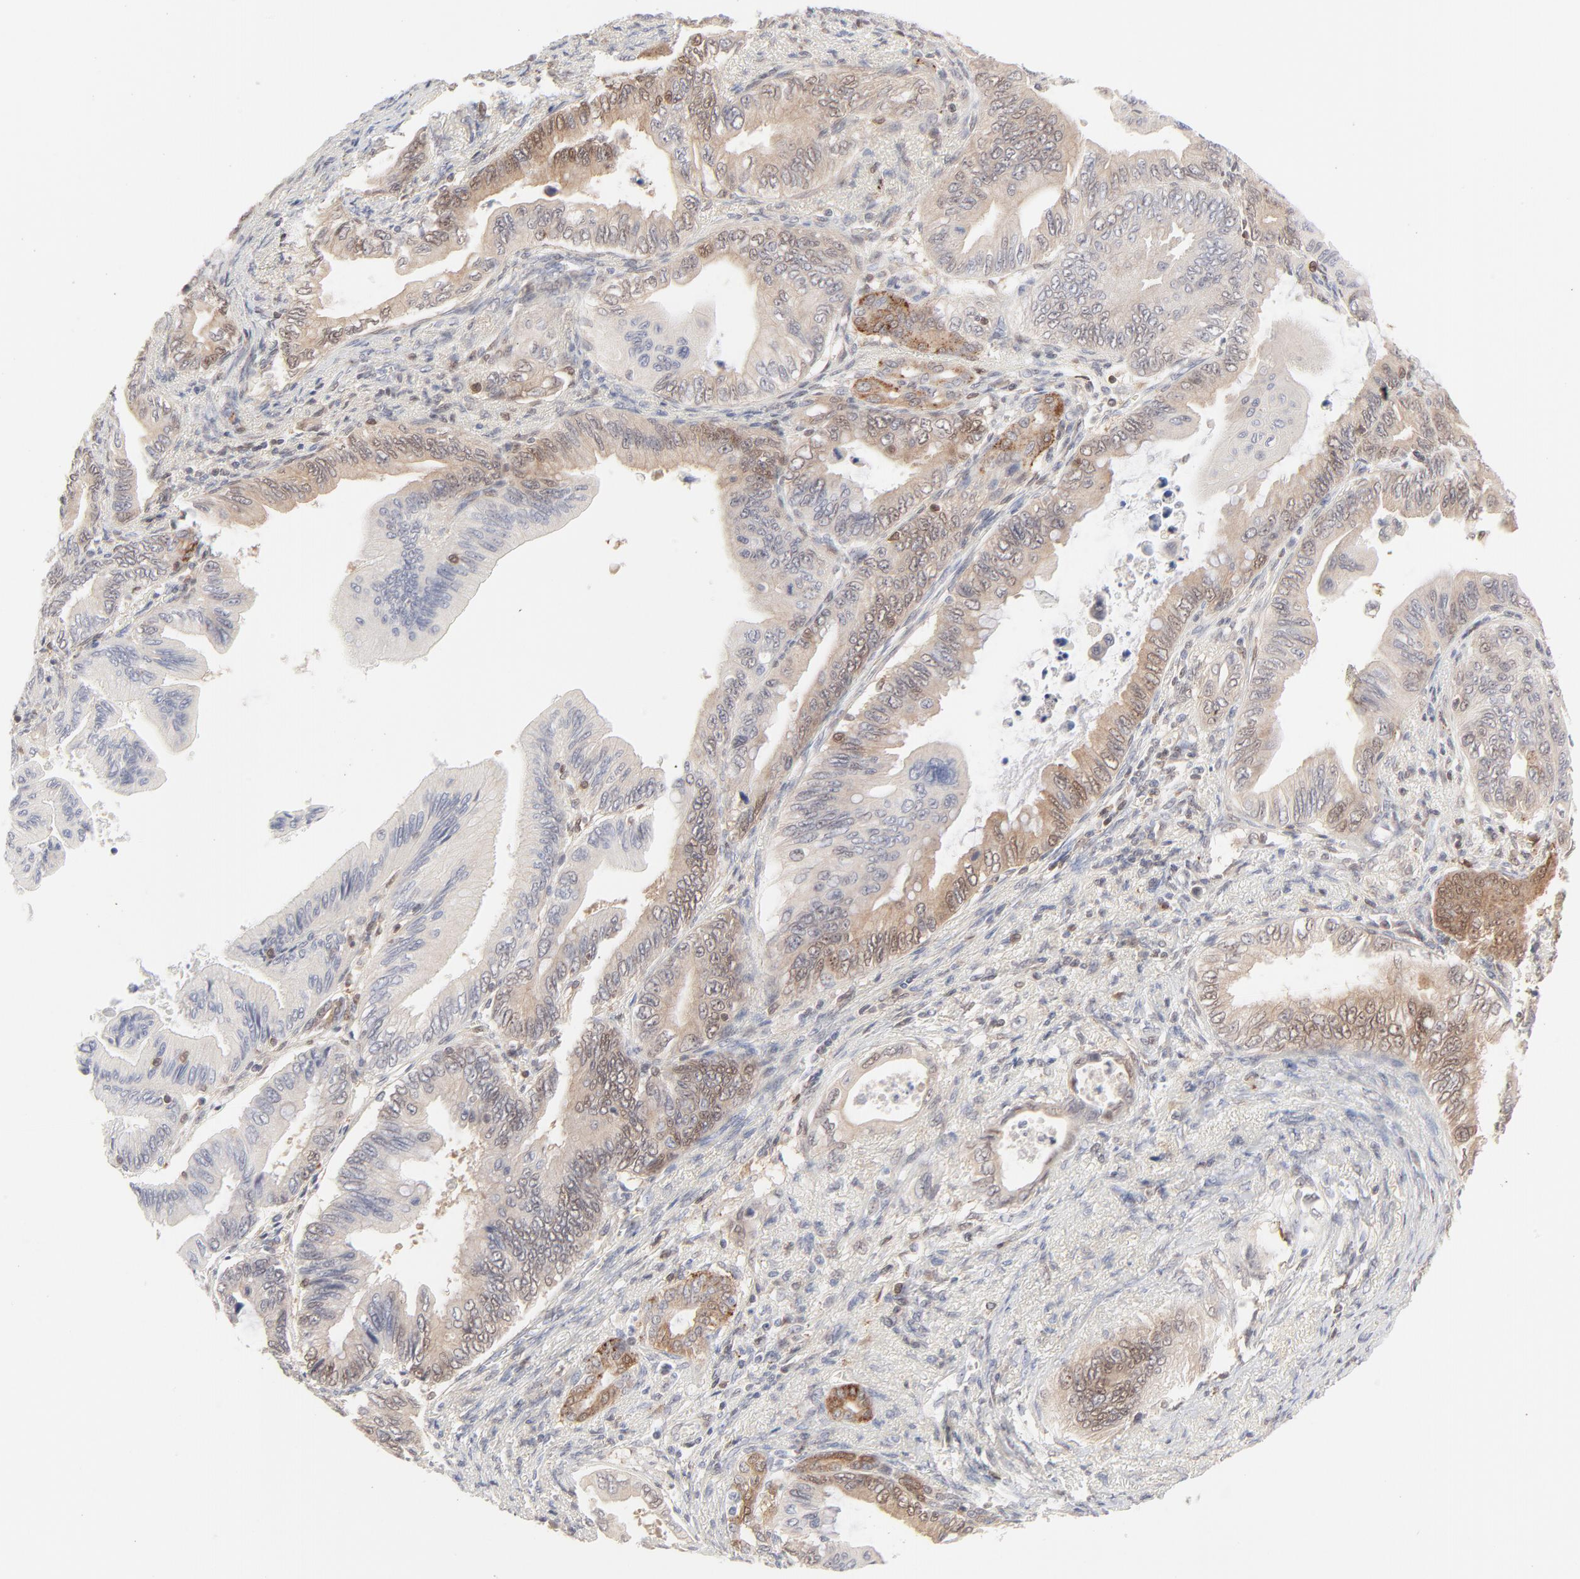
{"staining": {"intensity": "weak", "quantity": "<25%", "location": "nuclear"}, "tissue": "pancreatic cancer", "cell_type": "Tumor cells", "image_type": "cancer", "snomed": [{"axis": "morphology", "description": "Adenocarcinoma, NOS"}, {"axis": "topography", "description": "Pancreas"}], "caption": "High magnification brightfield microscopy of adenocarcinoma (pancreatic) stained with DAB (brown) and counterstained with hematoxylin (blue): tumor cells show no significant expression.", "gene": "CDK6", "patient": {"sex": "female", "age": 66}}